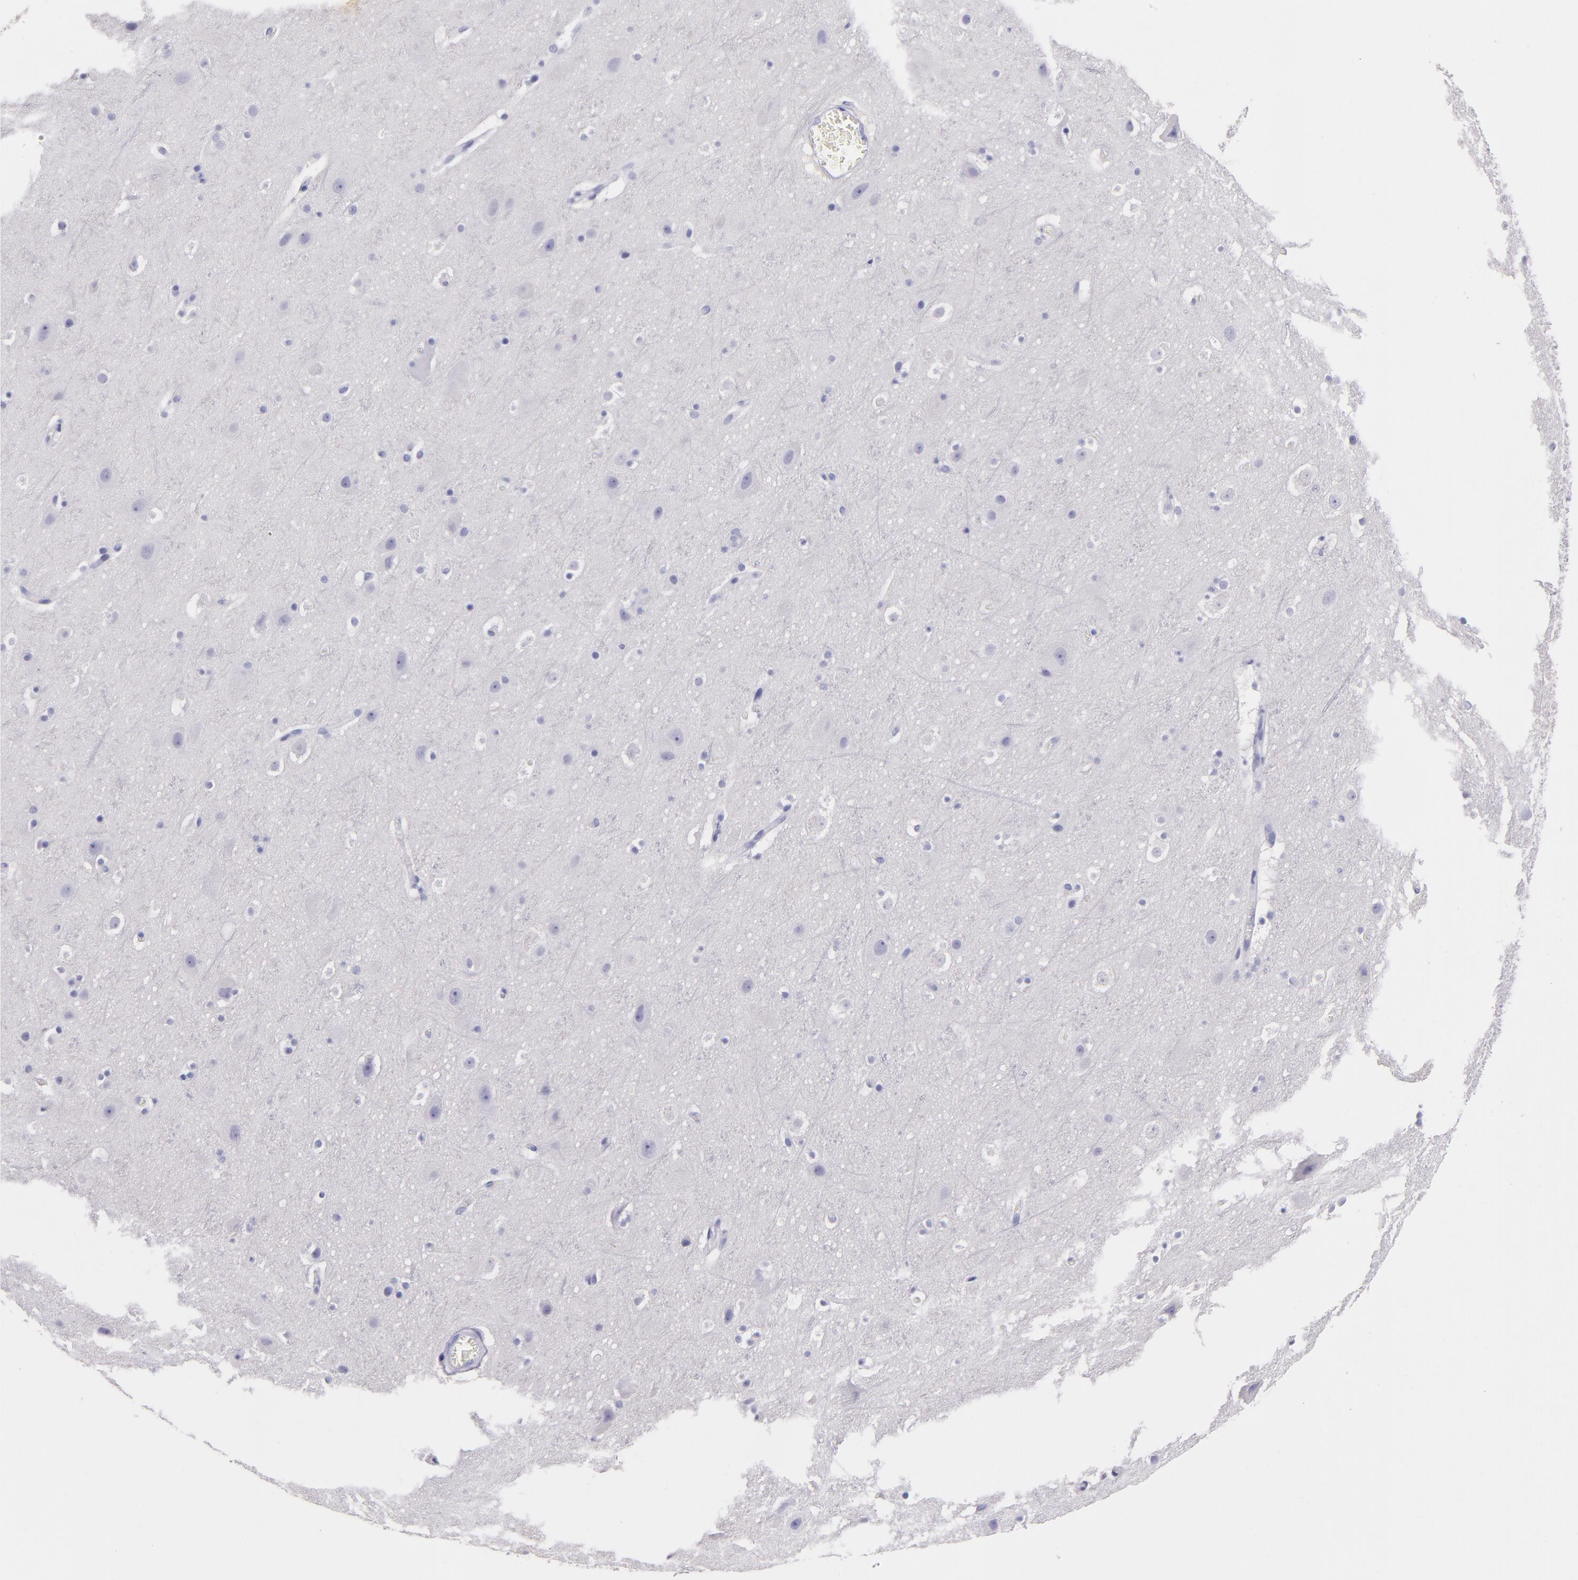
{"staining": {"intensity": "negative", "quantity": "none", "location": "none"}, "tissue": "cerebral cortex", "cell_type": "Endothelial cells", "image_type": "normal", "snomed": [{"axis": "morphology", "description": "Normal tissue, NOS"}, {"axis": "topography", "description": "Cerebral cortex"}], "caption": "Immunohistochemistry (IHC) micrograph of unremarkable human cerebral cortex stained for a protein (brown), which reveals no expression in endothelial cells.", "gene": "CD44", "patient": {"sex": "male", "age": 45}}